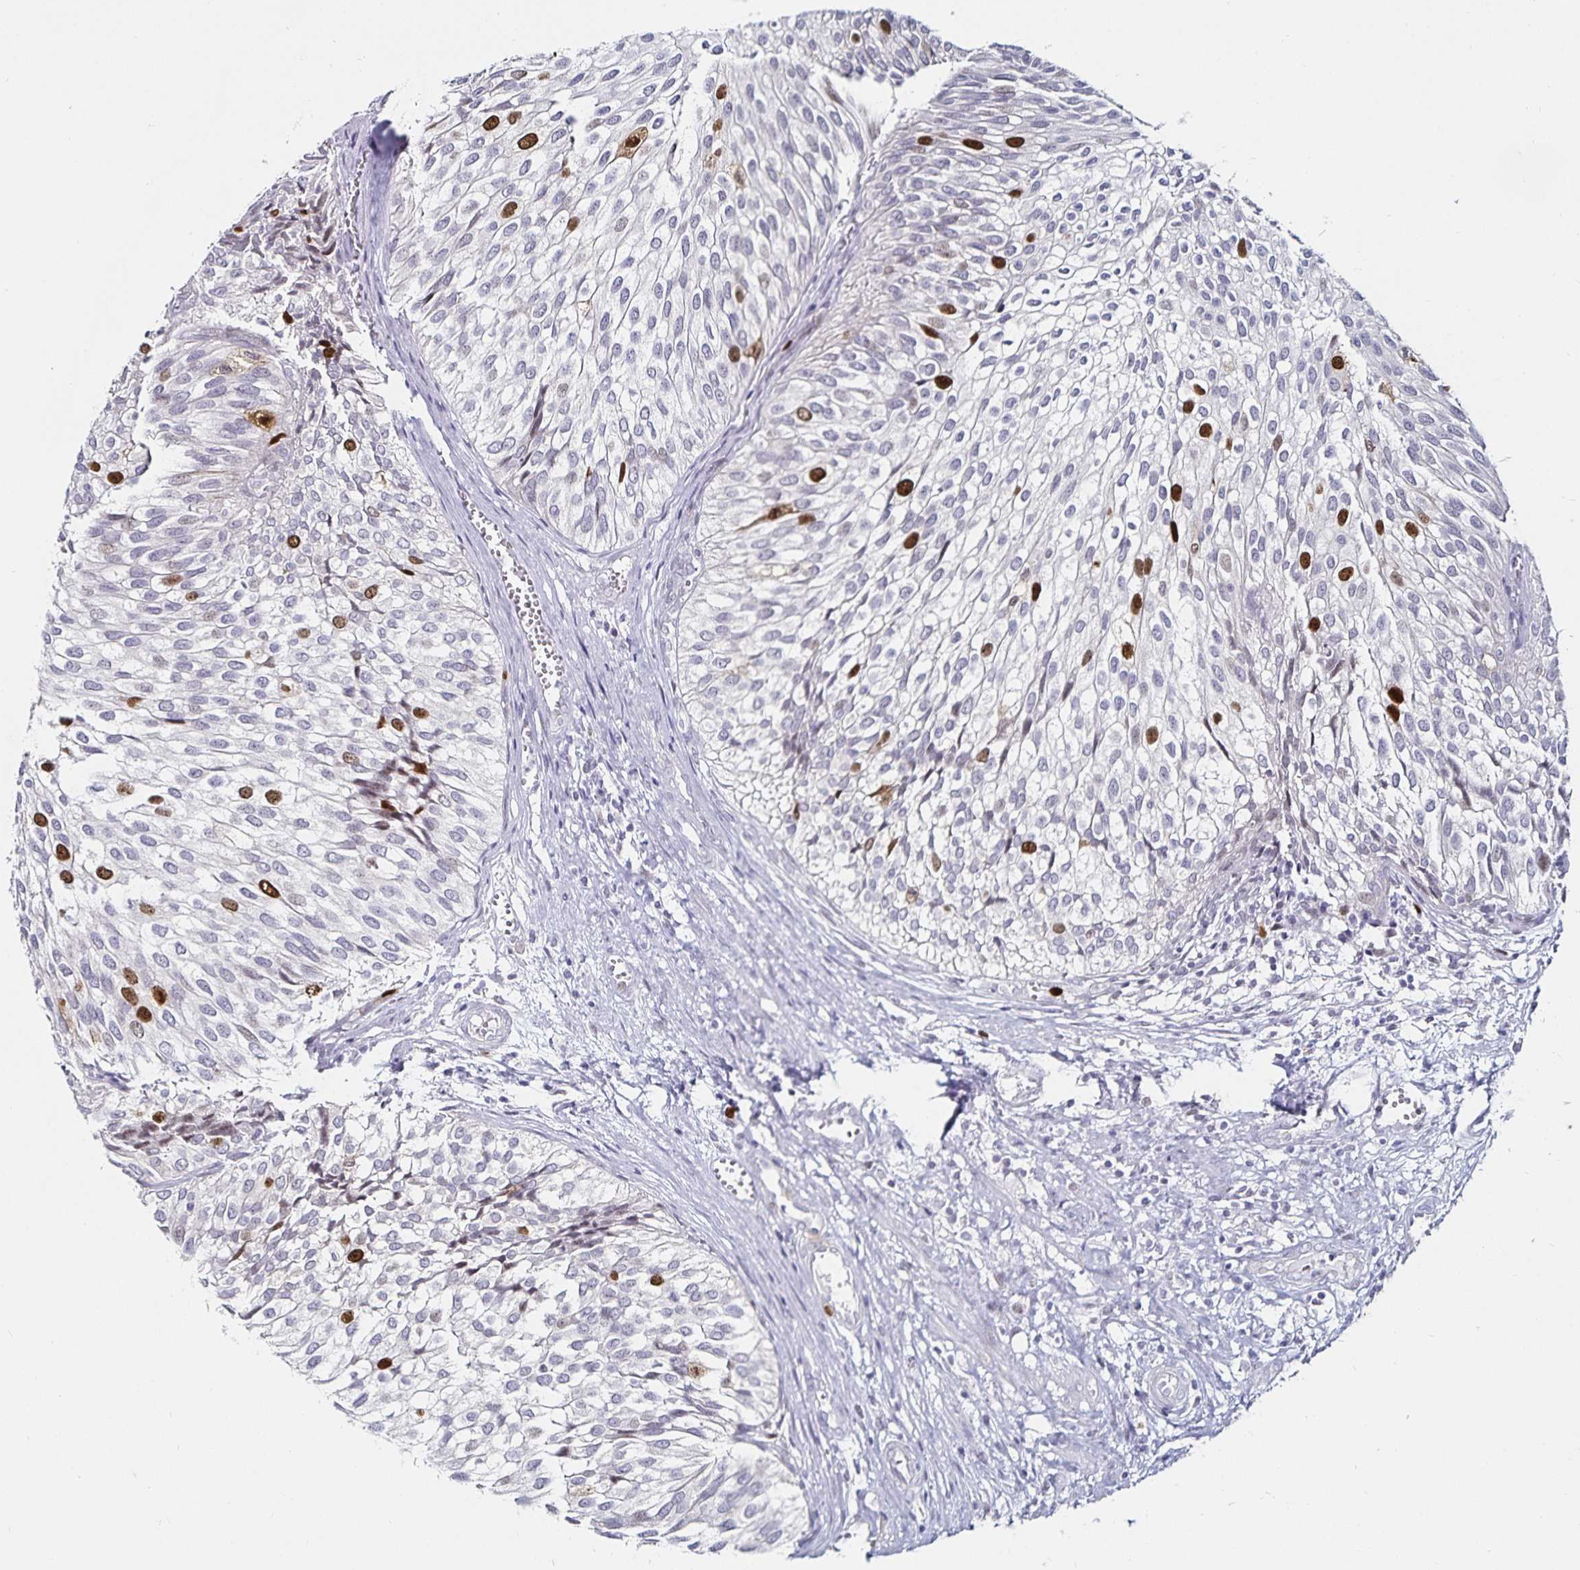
{"staining": {"intensity": "strong", "quantity": "<25%", "location": "nuclear"}, "tissue": "urothelial cancer", "cell_type": "Tumor cells", "image_type": "cancer", "snomed": [{"axis": "morphology", "description": "Urothelial carcinoma, Low grade"}, {"axis": "topography", "description": "Urinary bladder"}], "caption": "Human low-grade urothelial carcinoma stained with a brown dye exhibits strong nuclear positive positivity in about <25% of tumor cells.", "gene": "ANLN", "patient": {"sex": "male", "age": 91}}